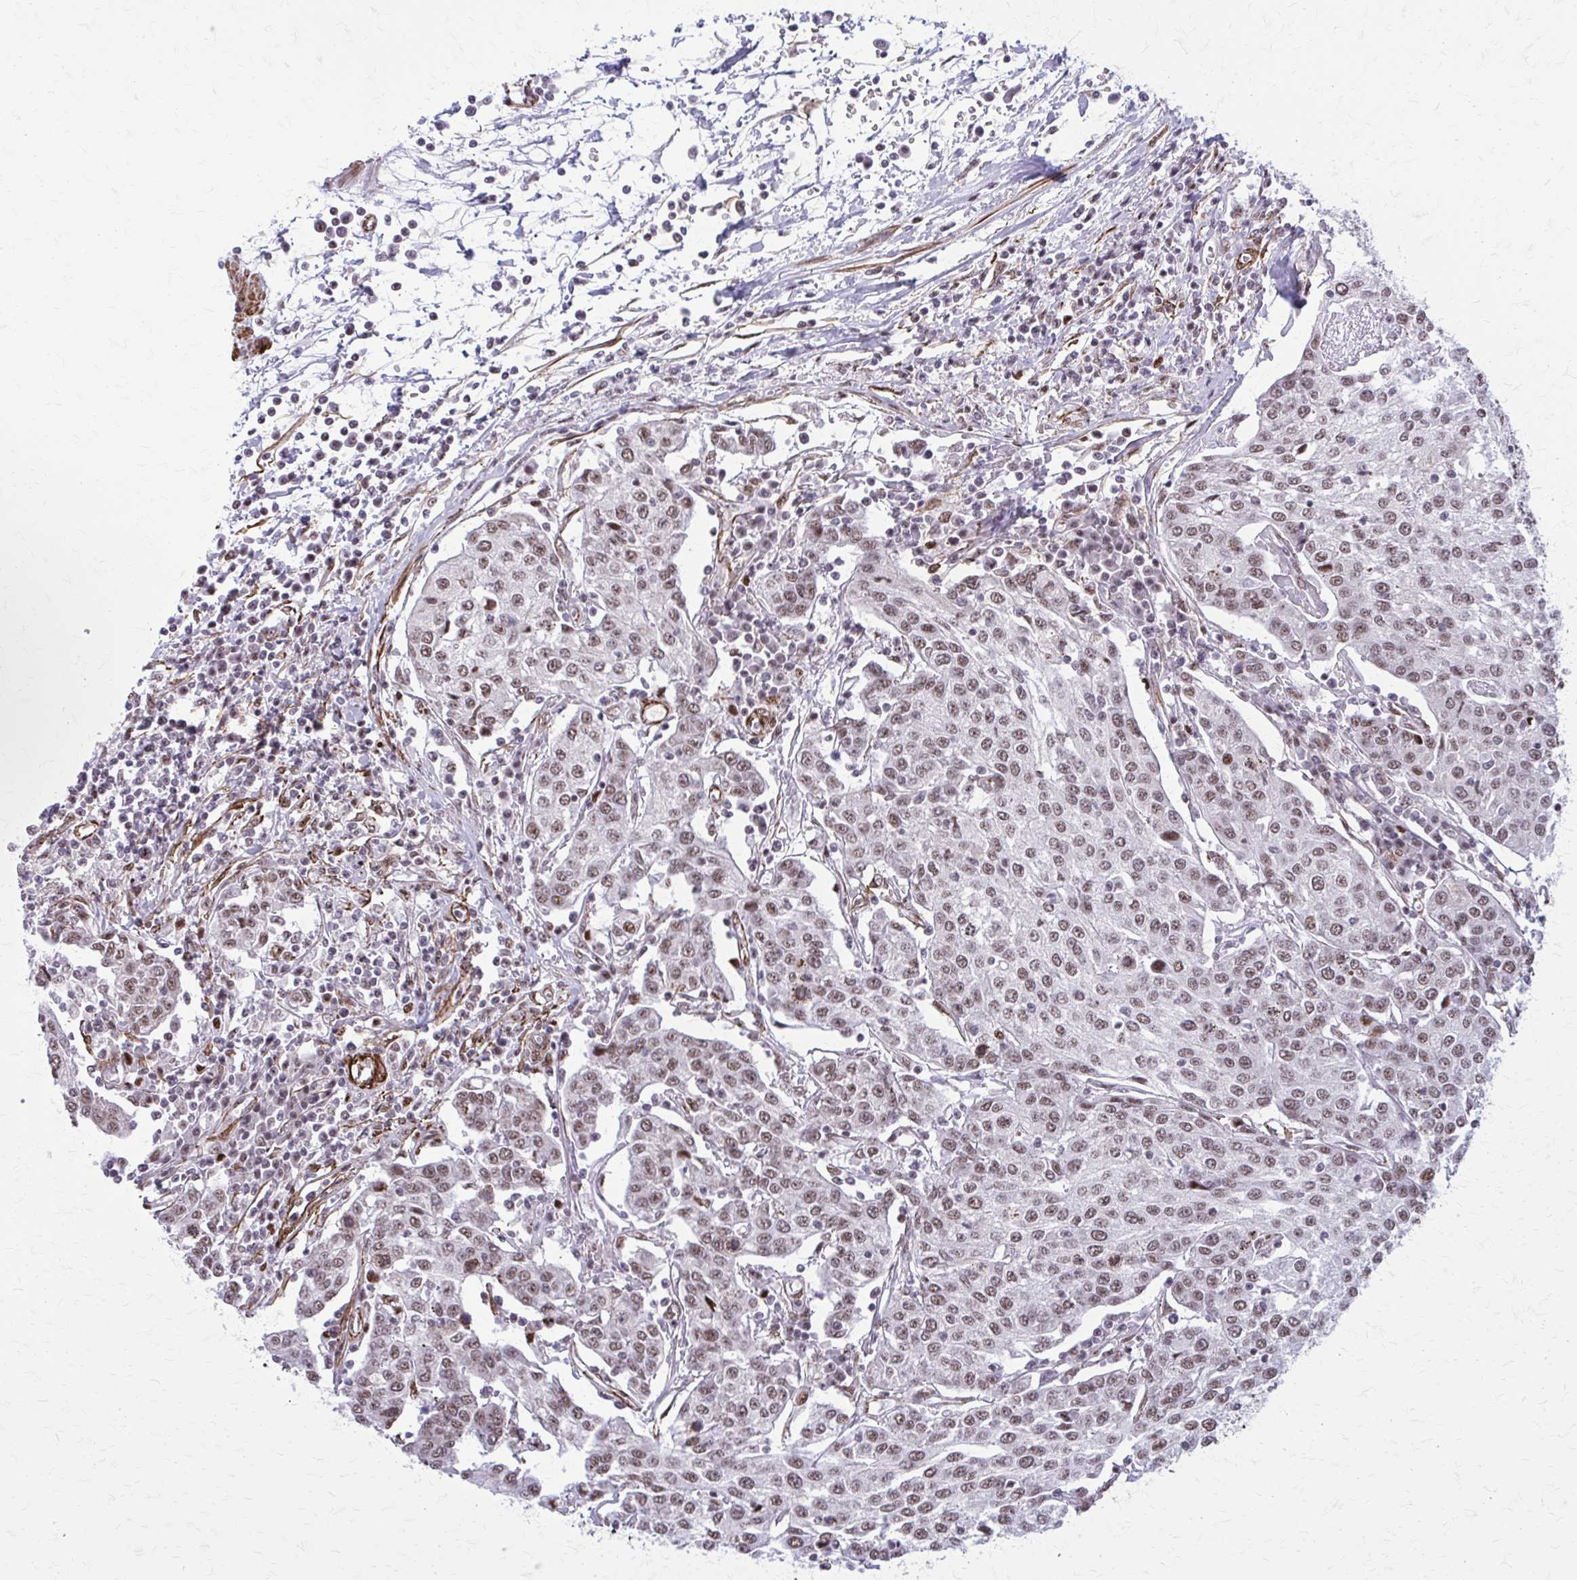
{"staining": {"intensity": "moderate", "quantity": ">75%", "location": "nuclear"}, "tissue": "urothelial cancer", "cell_type": "Tumor cells", "image_type": "cancer", "snomed": [{"axis": "morphology", "description": "Urothelial carcinoma, High grade"}, {"axis": "topography", "description": "Urinary bladder"}], "caption": "Urothelial carcinoma (high-grade) stained with a brown dye exhibits moderate nuclear positive positivity in about >75% of tumor cells.", "gene": "NRBF2", "patient": {"sex": "female", "age": 85}}